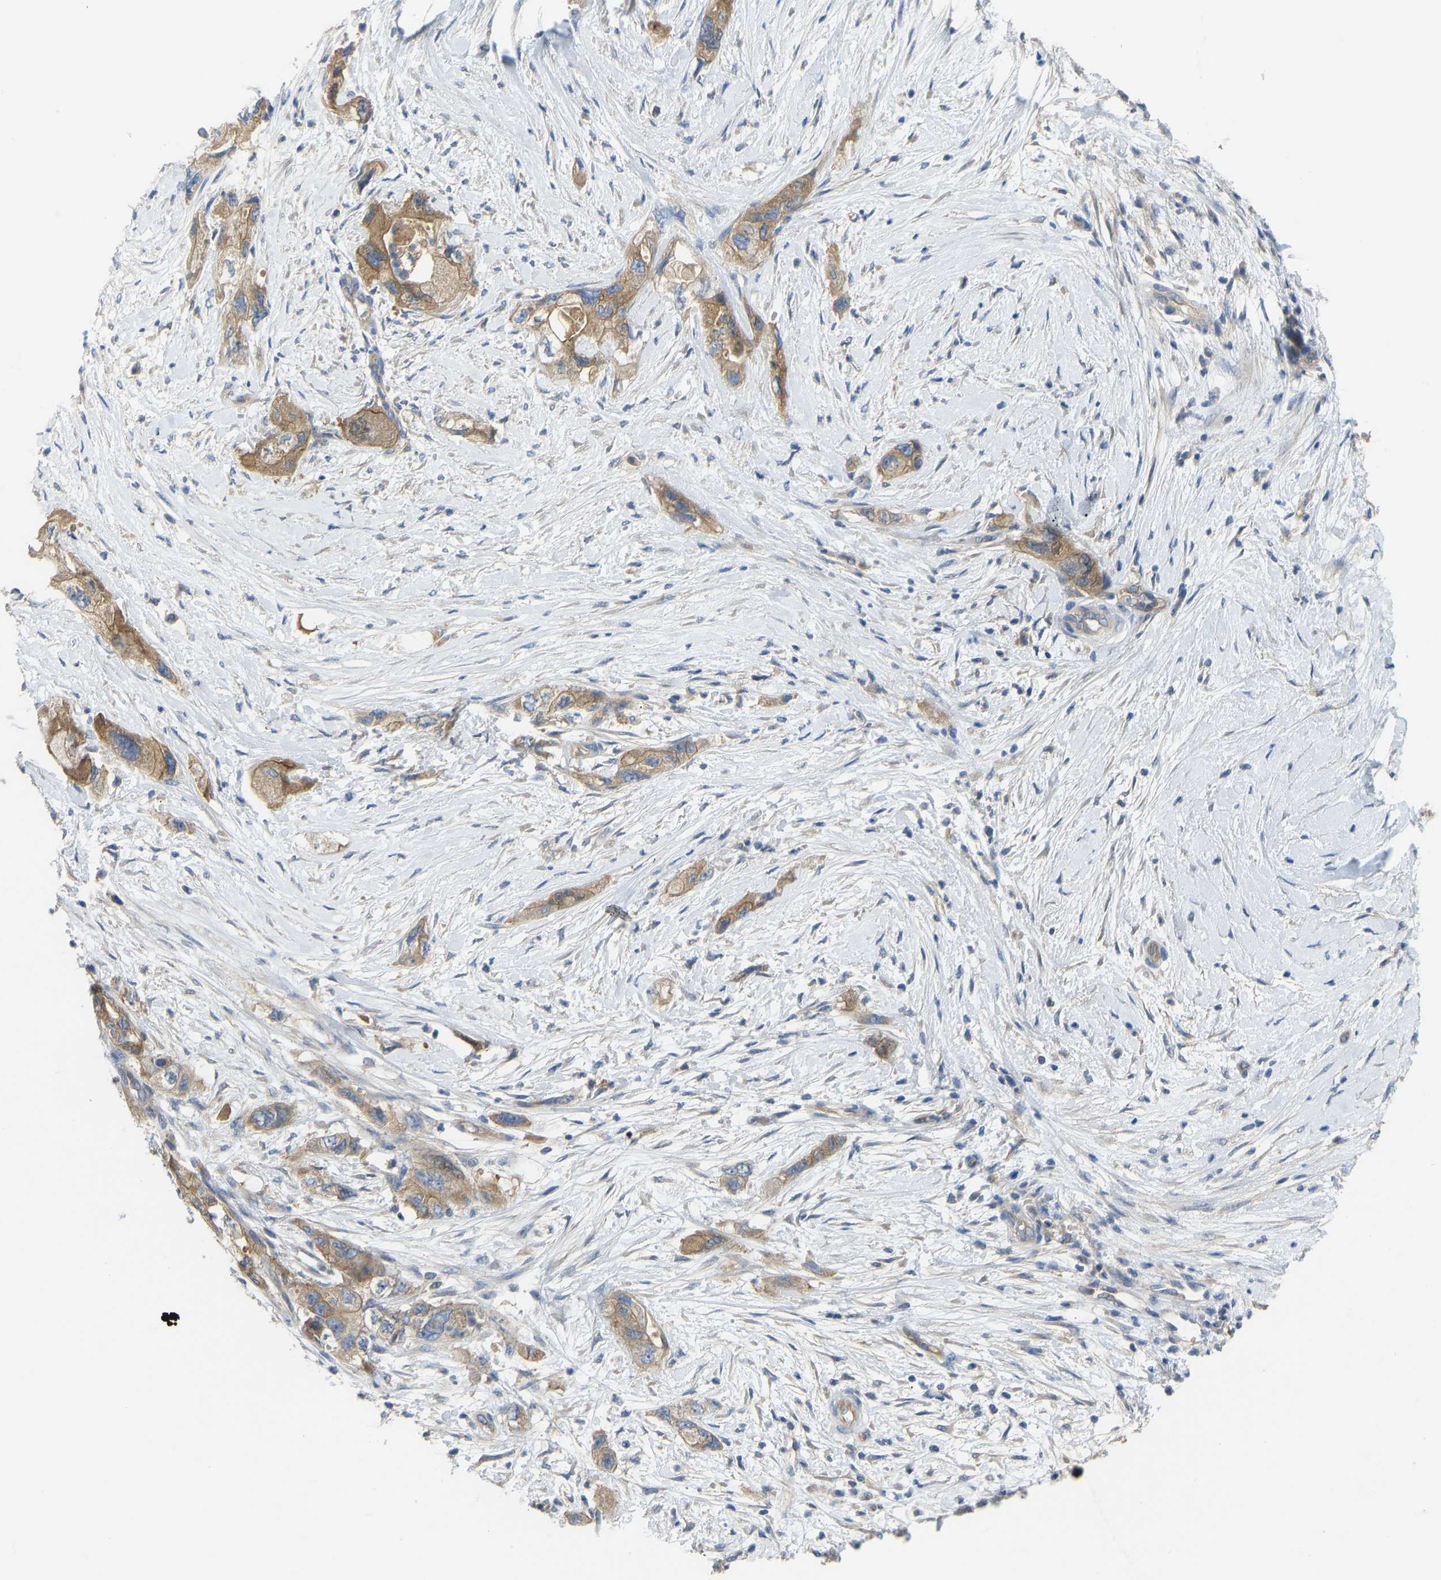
{"staining": {"intensity": "moderate", "quantity": ">75%", "location": "cytoplasmic/membranous"}, "tissue": "pancreatic cancer", "cell_type": "Tumor cells", "image_type": "cancer", "snomed": [{"axis": "morphology", "description": "Adenocarcinoma, NOS"}, {"axis": "topography", "description": "Pancreas"}], "caption": "Immunohistochemistry (IHC) micrograph of neoplastic tissue: pancreatic cancer stained using immunohistochemistry shows medium levels of moderate protein expression localized specifically in the cytoplasmic/membranous of tumor cells, appearing as a cytoplasmic/membranous brown color.", "gene": "PPP3CA", "patient": {"sex": "female", "age": 73}}